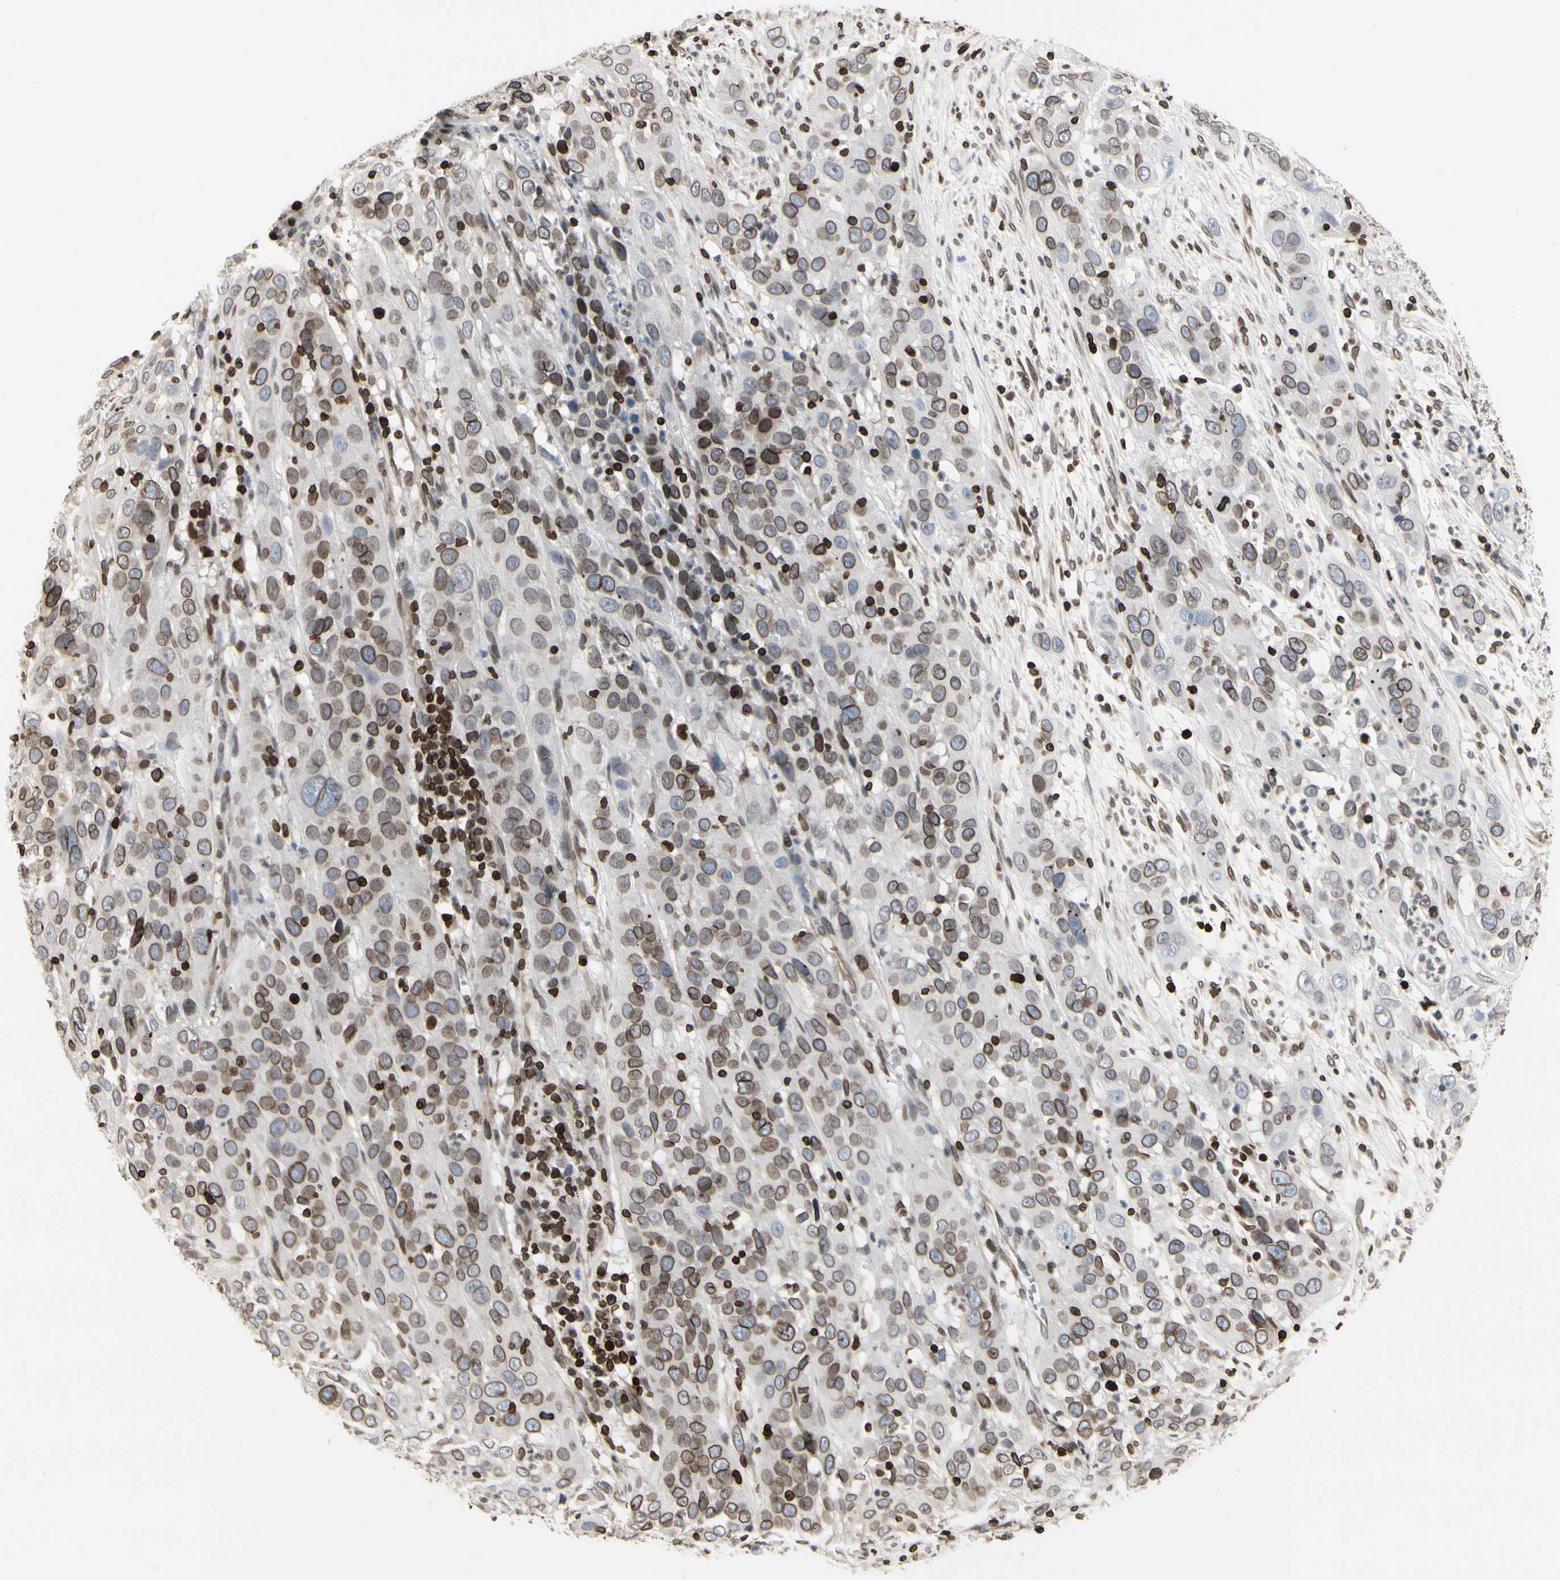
{"staining": {"intensity": "moderate", "quantity": ">75%", "location": "cytoplasmic/membranous,nuclear"}, "tissue": "cervical cancer", "cell_type": "Tumor cells", "image_type": "cancer", "snomed": [{"axis": "morphology", "description": "Squamous cell carcinoma, NOS"}, {"axis": "topography", "description": "Cervix"}], "caption": "A brown stain labels moderate cytoplasmic/membranous and nuclear positivity of a protein in human cervical squamous cell carcinoma tumor cells. The staining was performed using DAB, with brown indicating positive protein expression. Nuclei are stained blue with hematoxylin.", "gene": "TMPO", "patient": {"sex": "female", "age": 32}}